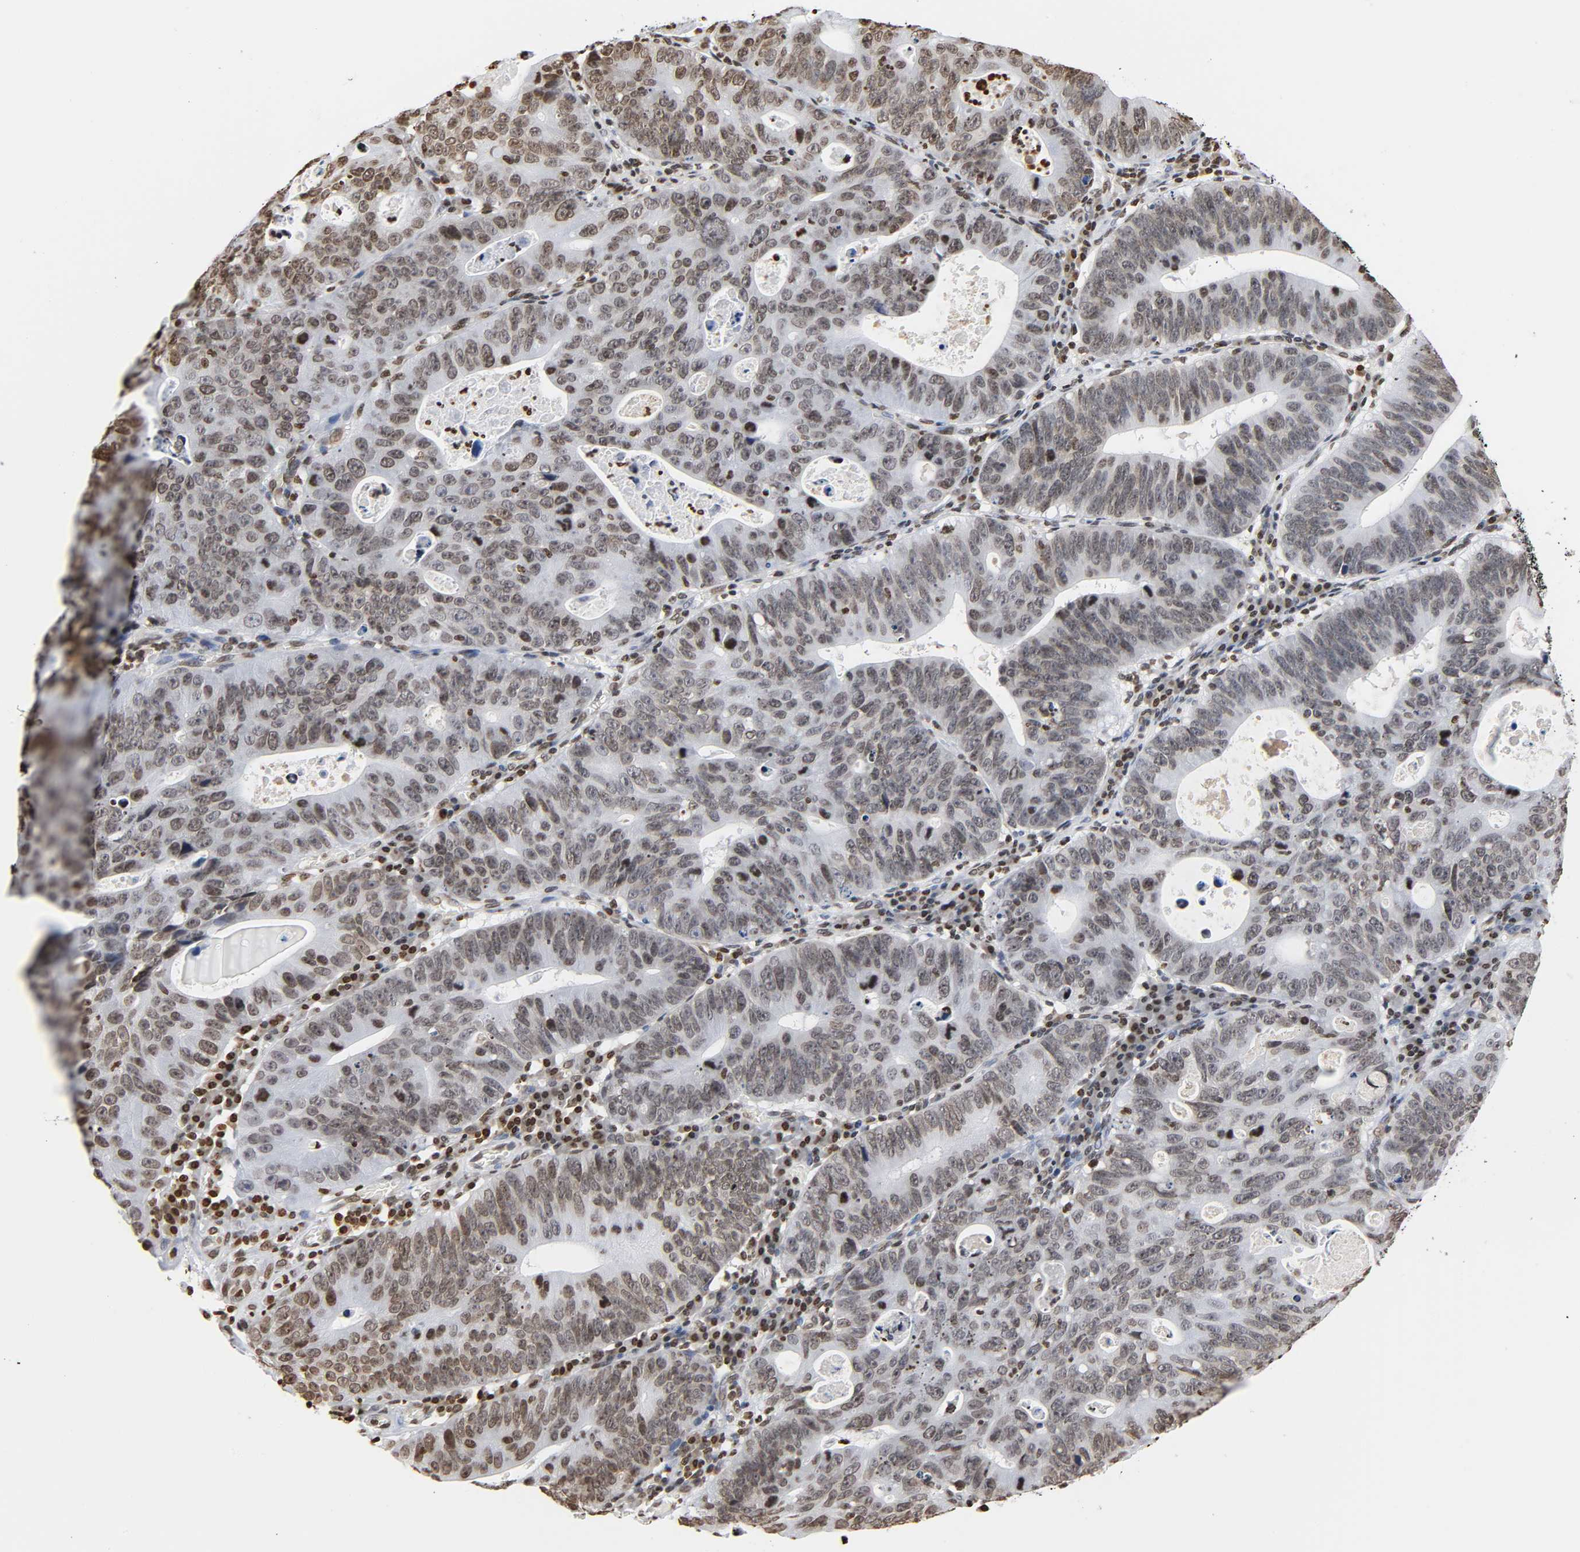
{"staining": {"intensity": "moderate", "quantity": ">75%", "location": "nuclear"}, "tissue": "stomach cancer", "cell_type": "Tumor cells", "image_type": "cancer", "snomed": [{"axis": "morphology", "description": "Adenocarcinoma, NOS"}, {"axis": "topography", "description": "Stomach"}], "caption": "Moderate nuclear staining for a protein is appreciated in approximately >75% of tumor cells of adenocarcinoma (stomach) using IHC.", "gene": "HOXA6", "patient": {"sex": "male", "age": 59}}